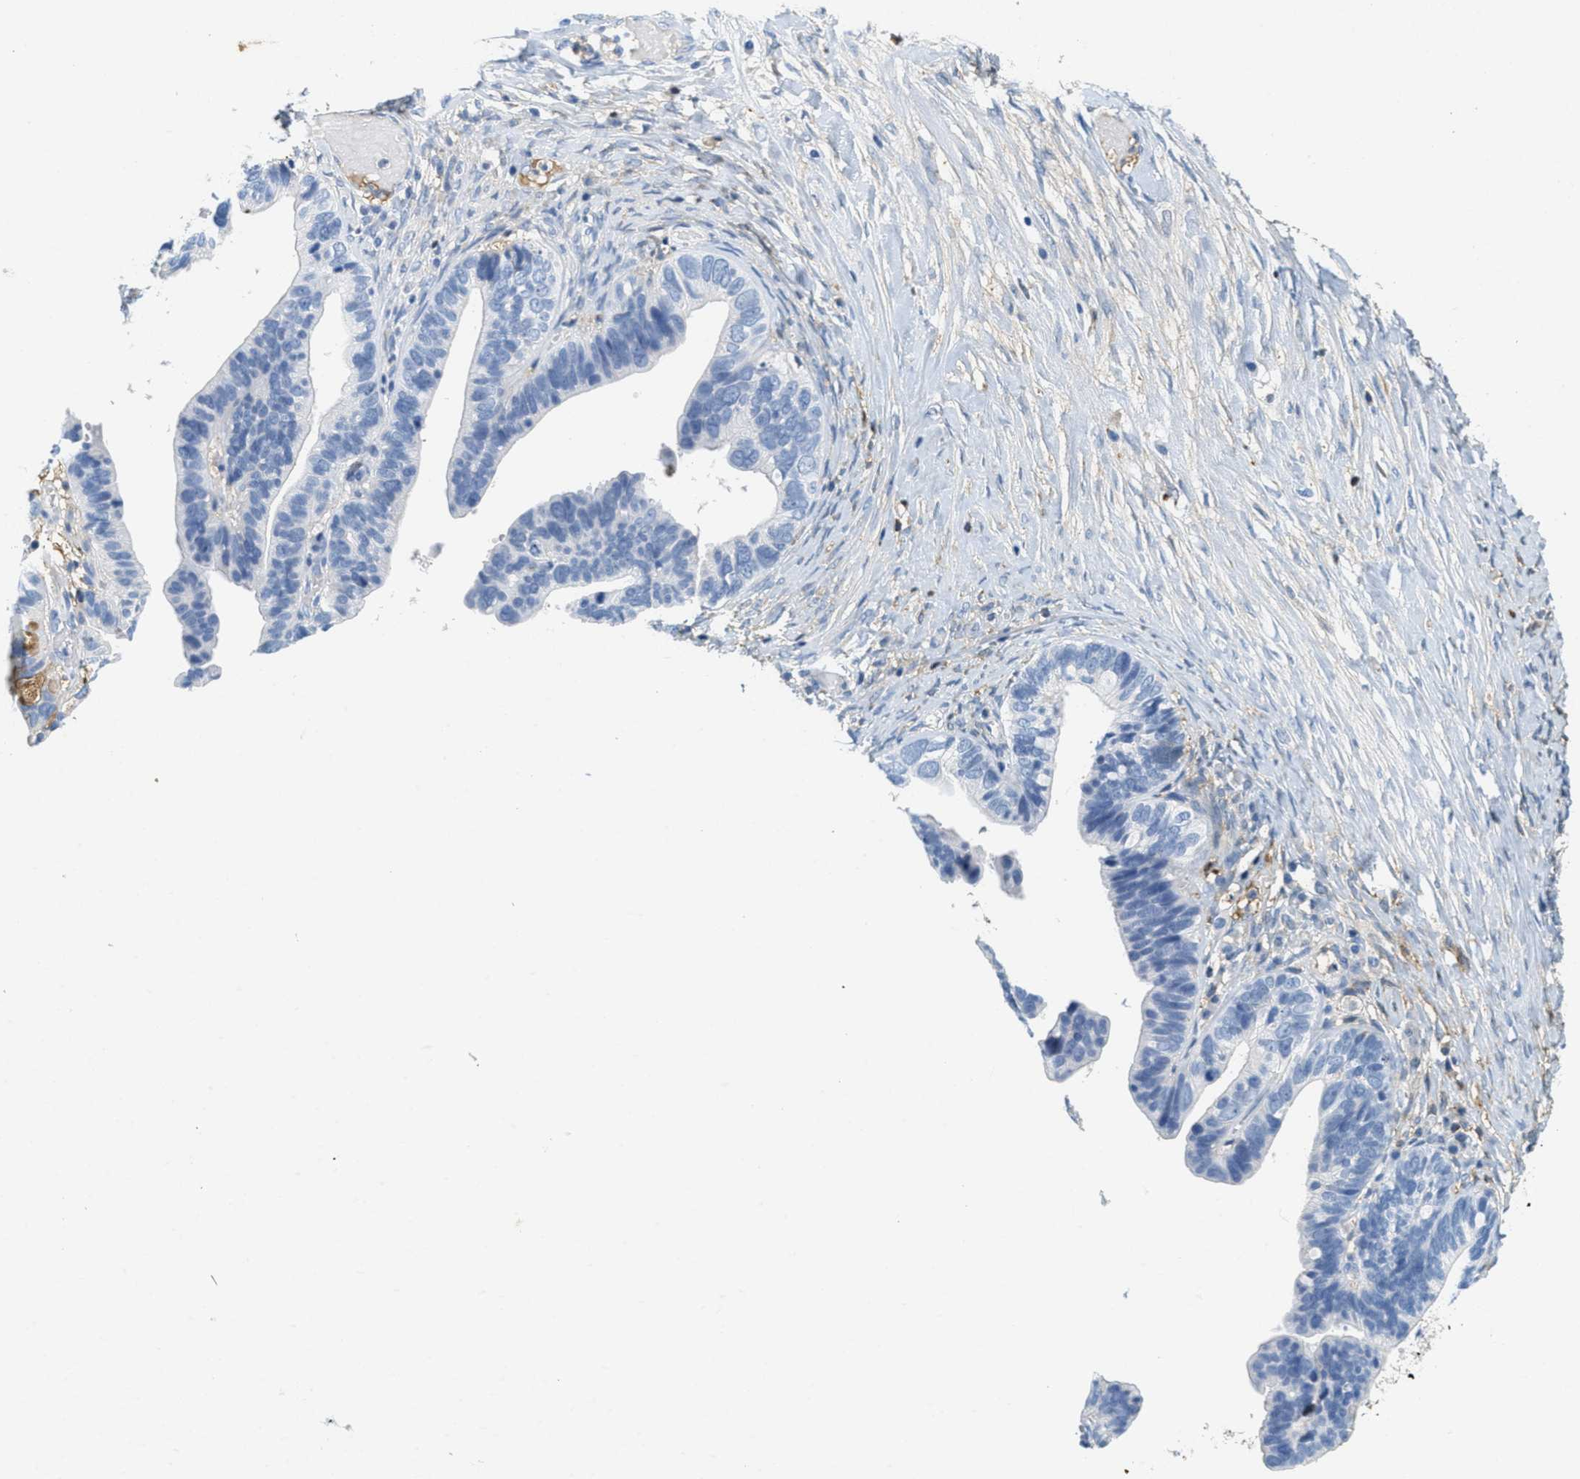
{"staining": {"intensity": "negative", "quantity": "none", "location": "none"}, "tissue": "ovarian cancer", "cell_type": "Tumor cells", "image_type": "cancer", "snomed": [{"axis": "morphology", "description": "Cystadenocarcinoma, serous, NOS"}, {"axis": "topography", "description": "Ovary"}], "caption": "An immunohistochemistry micrograph of ovarian serous cystadenocarcinoma is shown. There is no staining in tumor cells of ovarian serous cystadenocarcinoma. (DAB (3,3'-diaminobenzidine) IHC, high magnification).", "gene": "SERPINA1", "patient": {"sex": "female", "age": 56}}